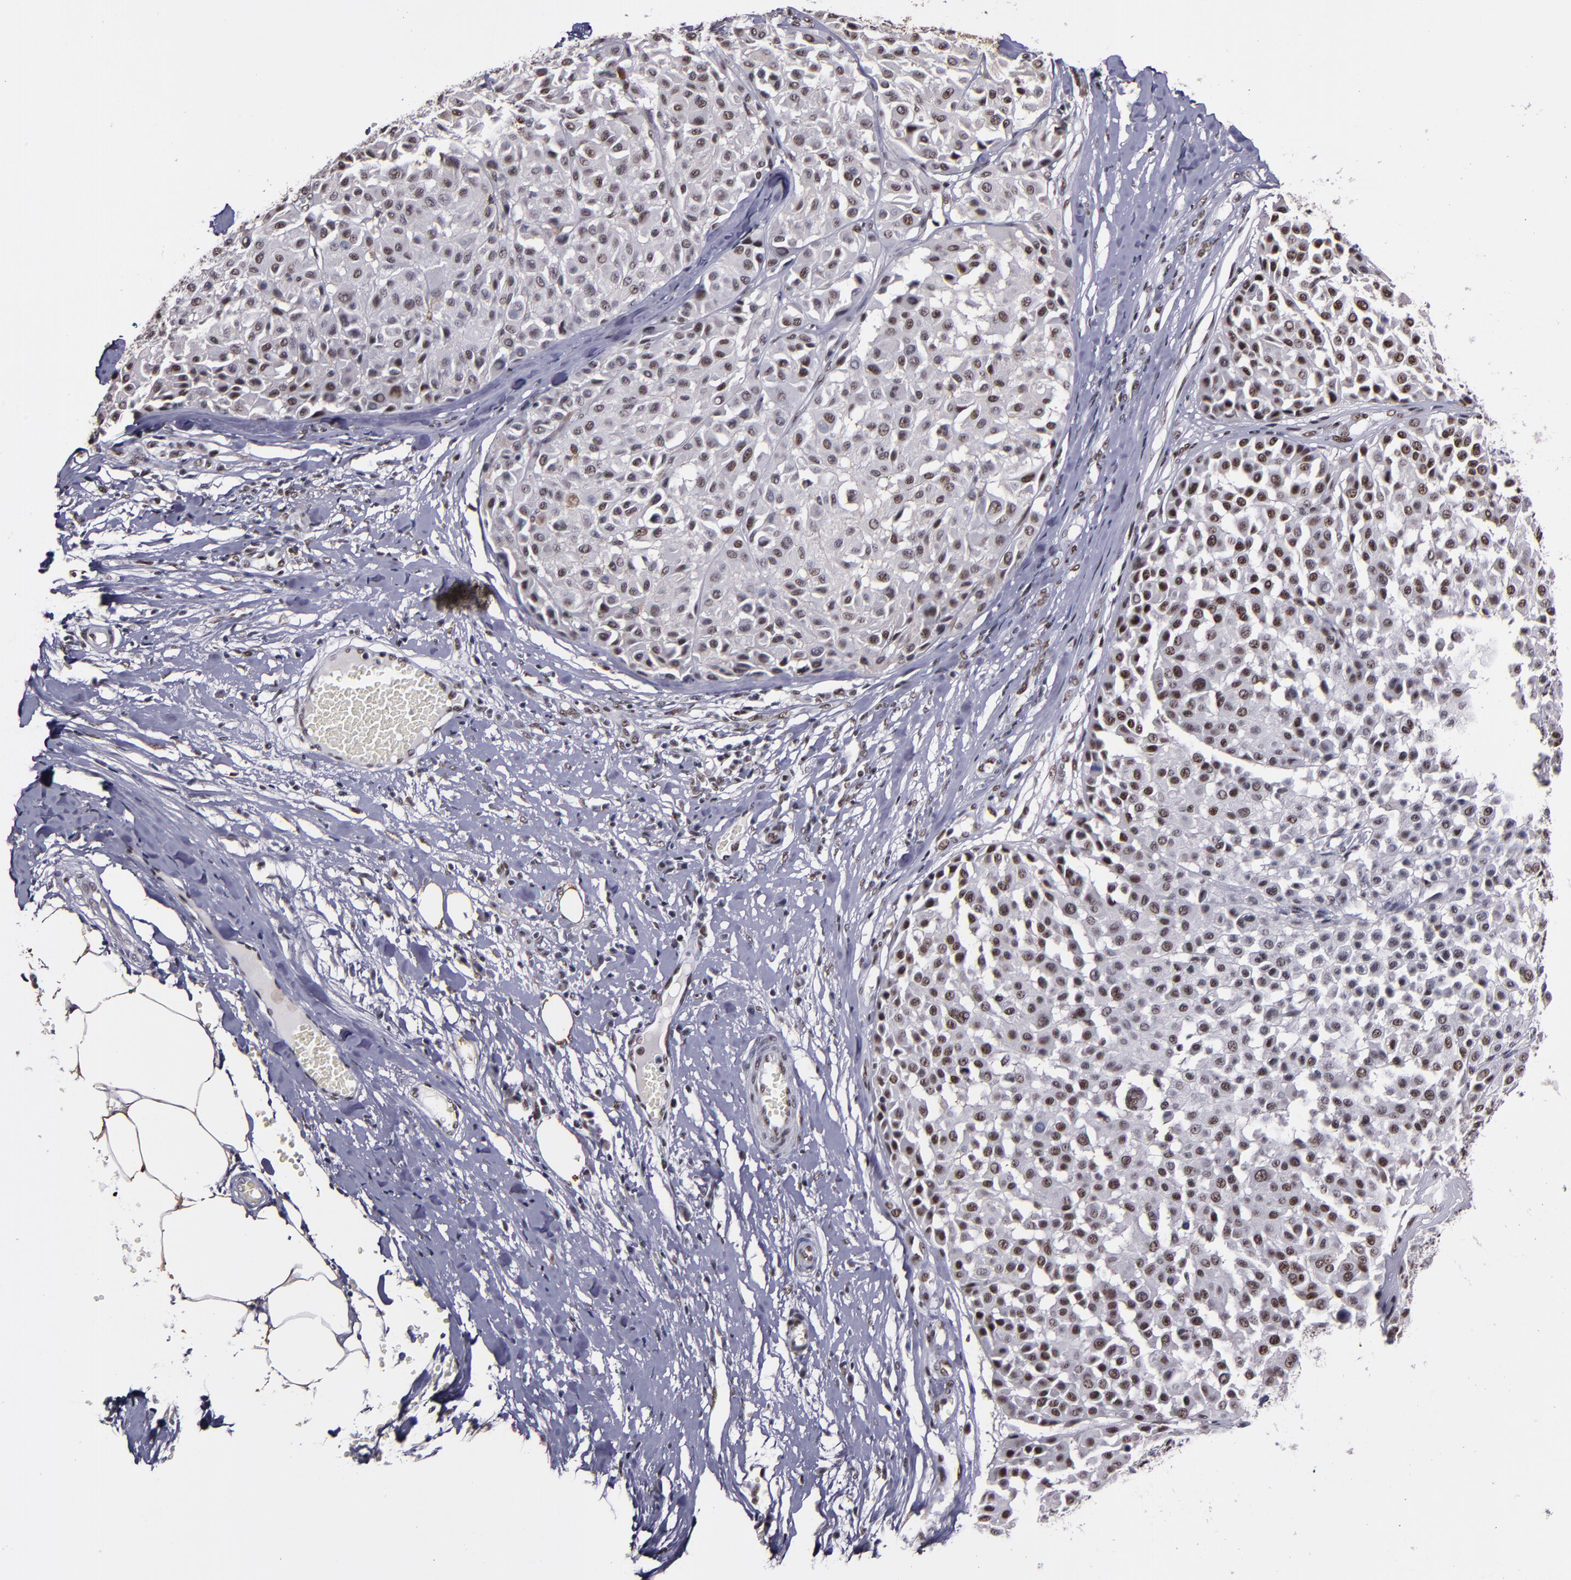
{"staining": {"intensity": "weak", "quantity": "25%-75%", "location": "nuclear"}, "tissue": "melanoma", "cell_type": "Tumor cells", "image_type": "cancer", "snomed": [{"axis": "morphology", "description": "Malignant melanoma, Metastatic site"}, {"axis": "topography", "description": "Soft tissue"}], "caption": "The image displays a brown stain indicating the presence of a protein in the nuclear of tumor cells in malignant melanoma (metastatic site).", "gene": "PPP4R3A", "patient": {"sex": "male", "age": 41}}